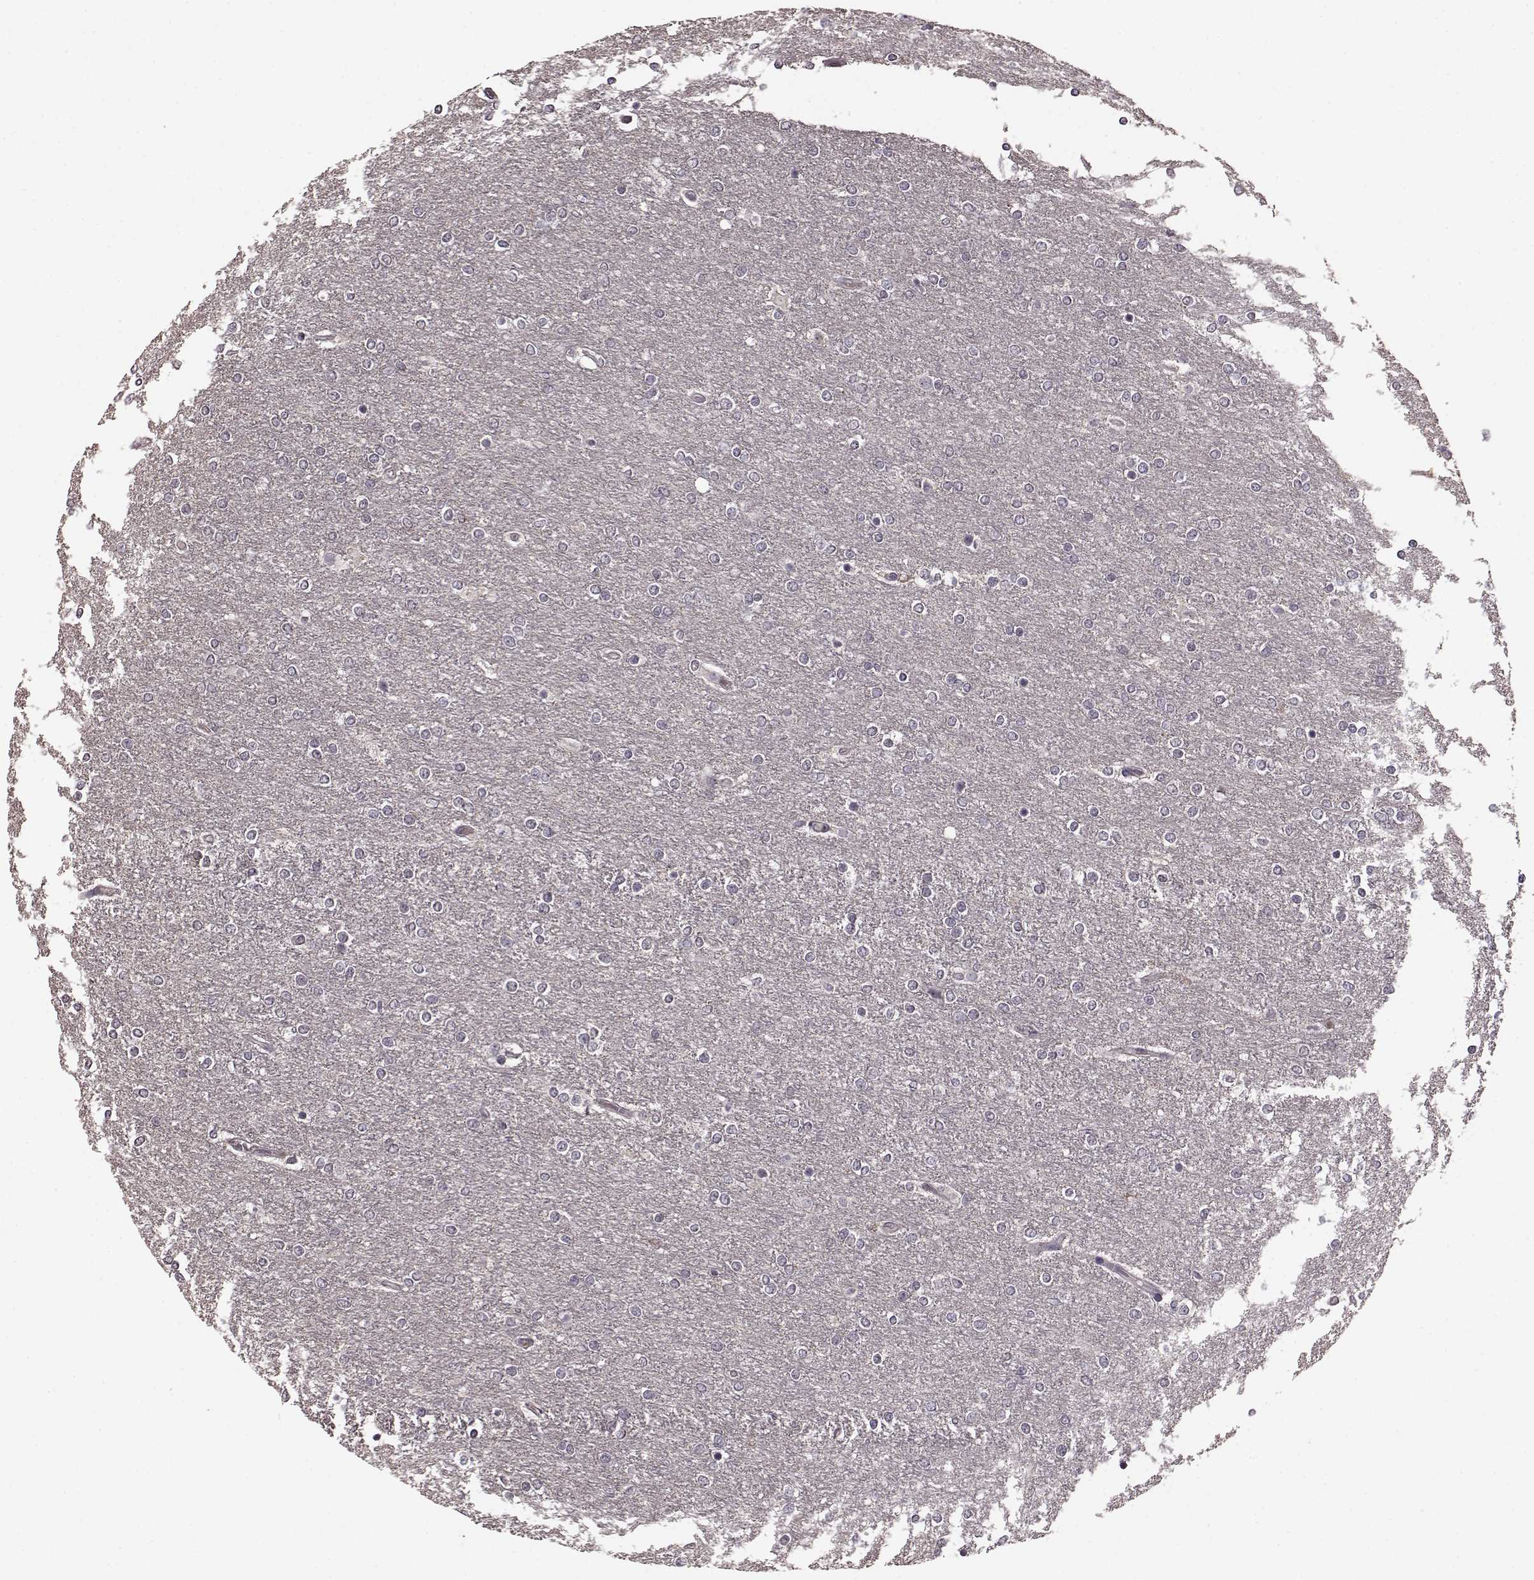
{"staining": {"intensity": "negative", "quantity": "none", "location": "none"}, "tissue": "glioma", "cell_type": "Tumor cells", "image_type": "cancer", "snomed": [{"axis": "morphology", "description": "Glioma, malignant, High grade"}, {"axis": "topography", "description": "Brain"}], "caption": "Malignant high-grade glioma was stained to show a protein in brown. There is no significant staining in tumor cells.", "gene": "NRL", "patient": {"sex": "female", "age": 61}}